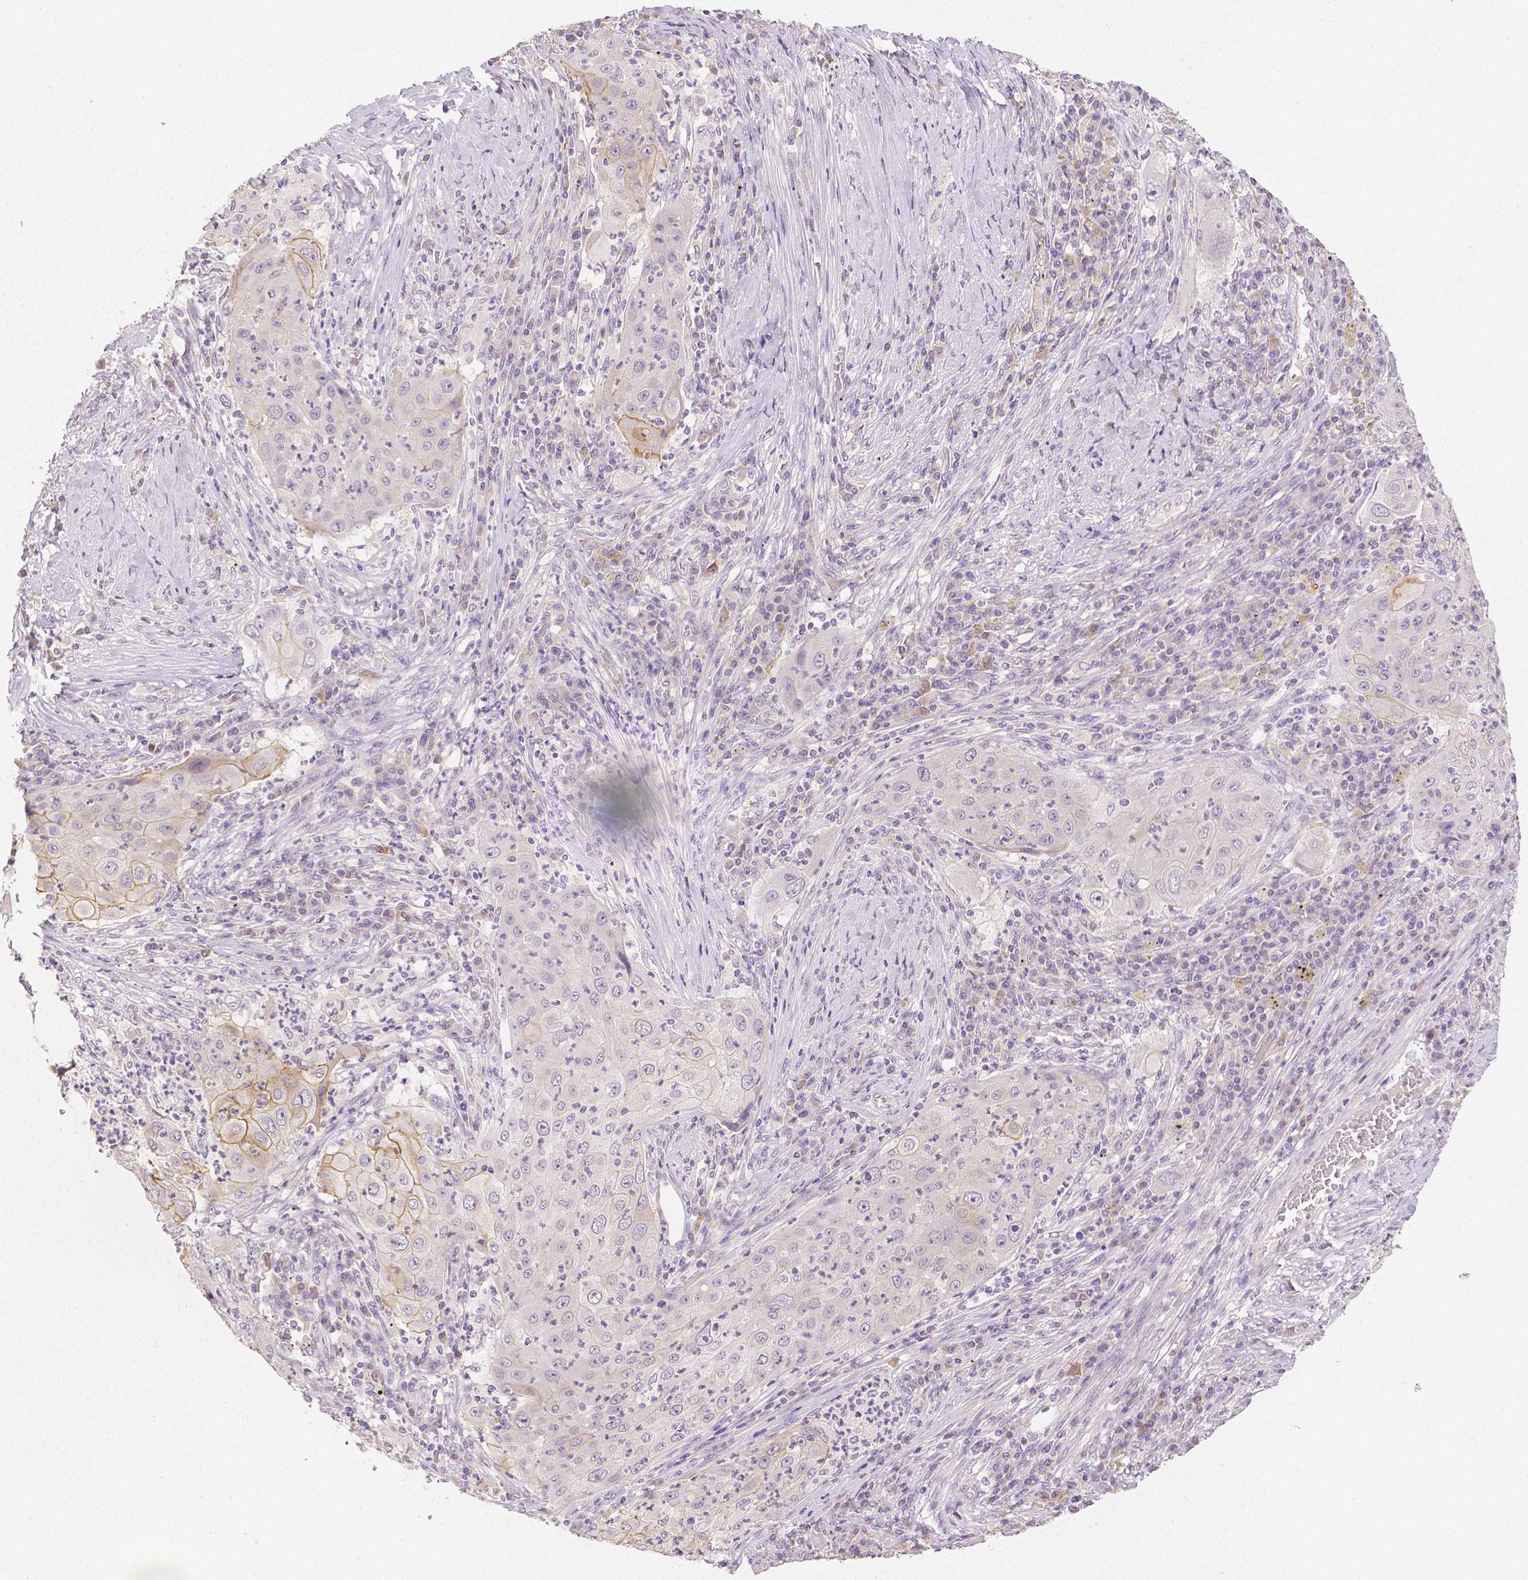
{"staining": {"intensity": "moderate", "quantity": "<25%", "location": "cytoplasmic/membranous"}, "tissue": "lung cancer", "cell_type": "Tumor cells", "image_type": "cancer", "snomed": [{"axis": "morphology", "description": "Squamous cell carcinoma, NOS"}, {"axis": "topography", "description": "Lung"}], "caption": "Protein staining exhibits moderate cytoplasmic/membranous expression in approximately <25% of tumor cells in lung cancer (squamous cell carcinoma).", "gene": "TGM1", "patient": {"sex": "female", "age": 59}}